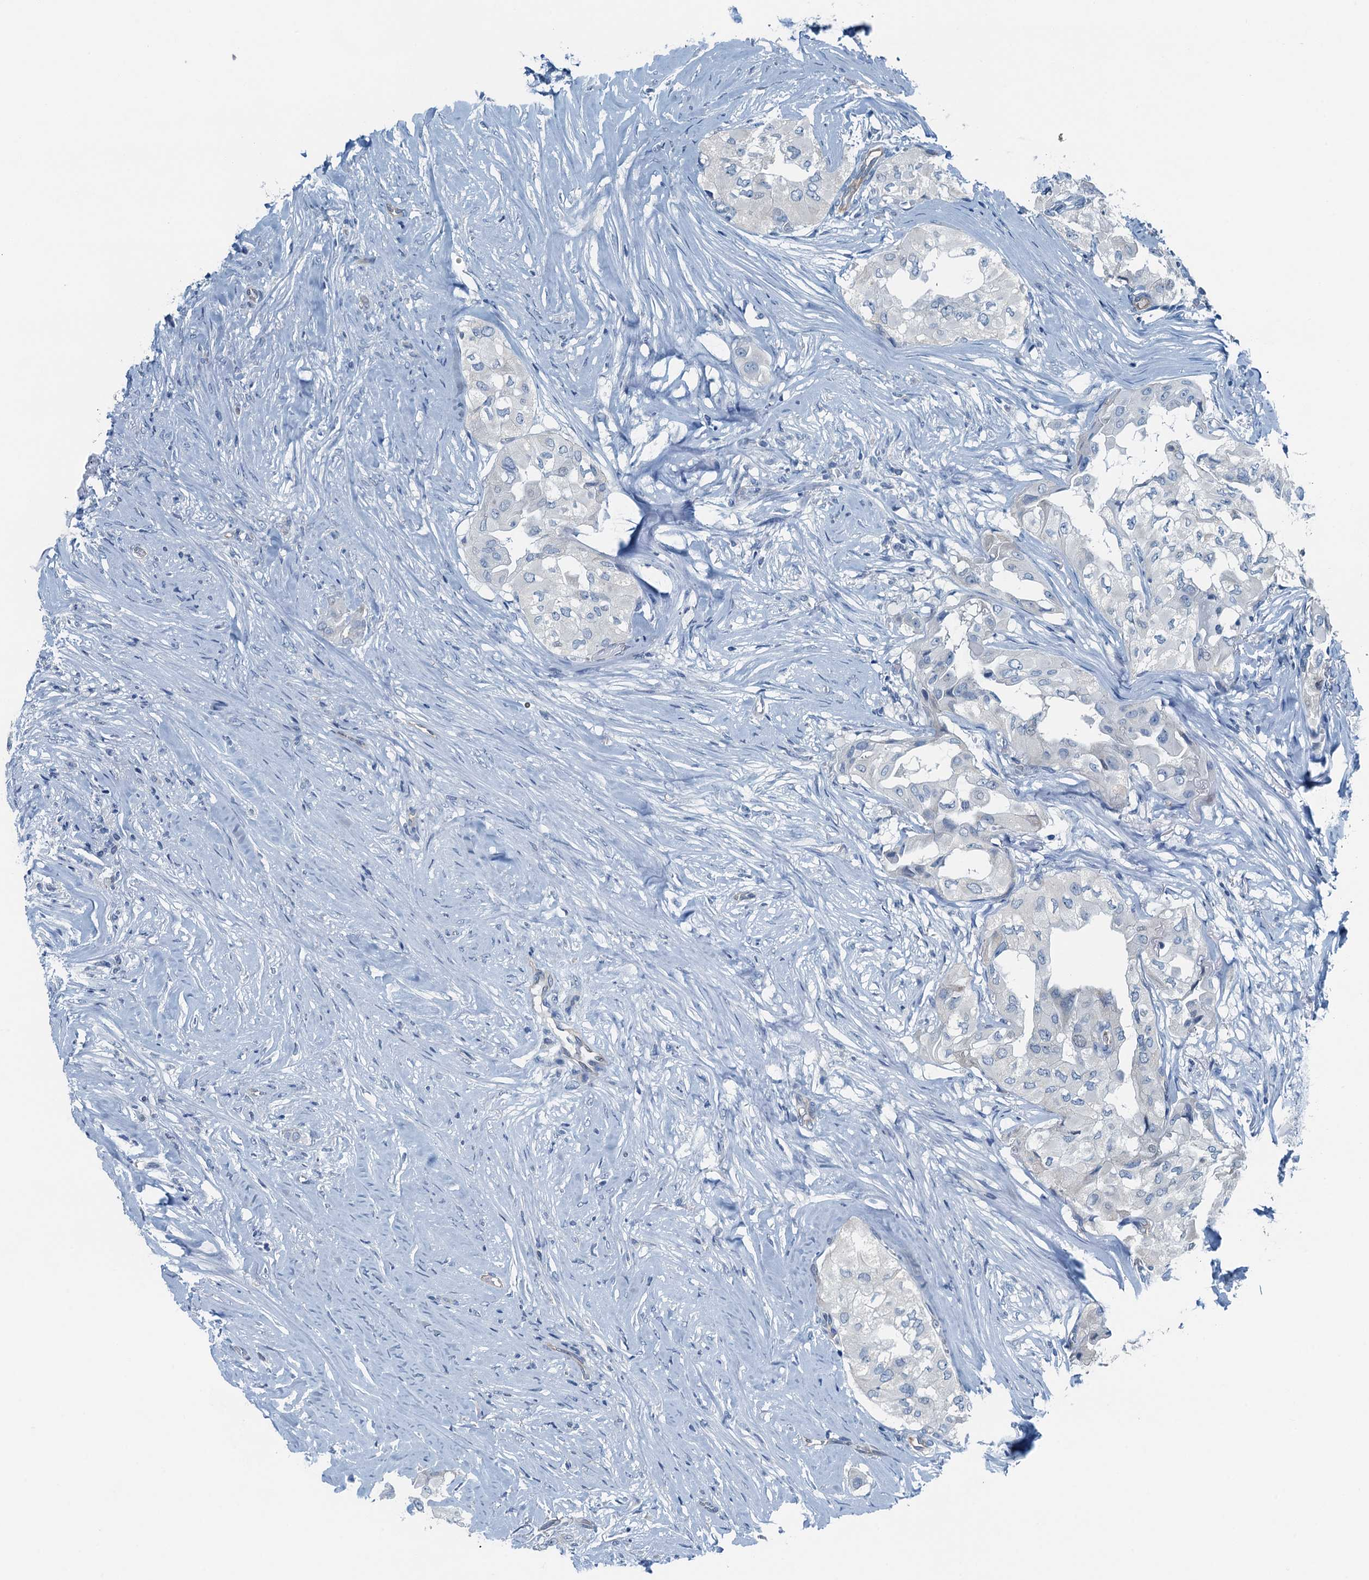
{"staining": {"intensity": "negative", "quantity": "none", "location": "none"}, "tissue": "thyroid cancer", "cell_type": "Tumor cells", "image_type": "cancer", "snomed": [{"axis": "morphology", "description": "Papillary adenocarcinoma, NOS"}, {"axis": "topography", "description": "Thyroid gland"}], "caption": "High power microscopy image of an immunohistochemistry (IHC) histopathology image of thyroid cancer (papillary adenocarcinoma), revealing no significant expression in tumor cells.", "gene": "GFOD2", "patient": {"sex": "female", "age": 59}}